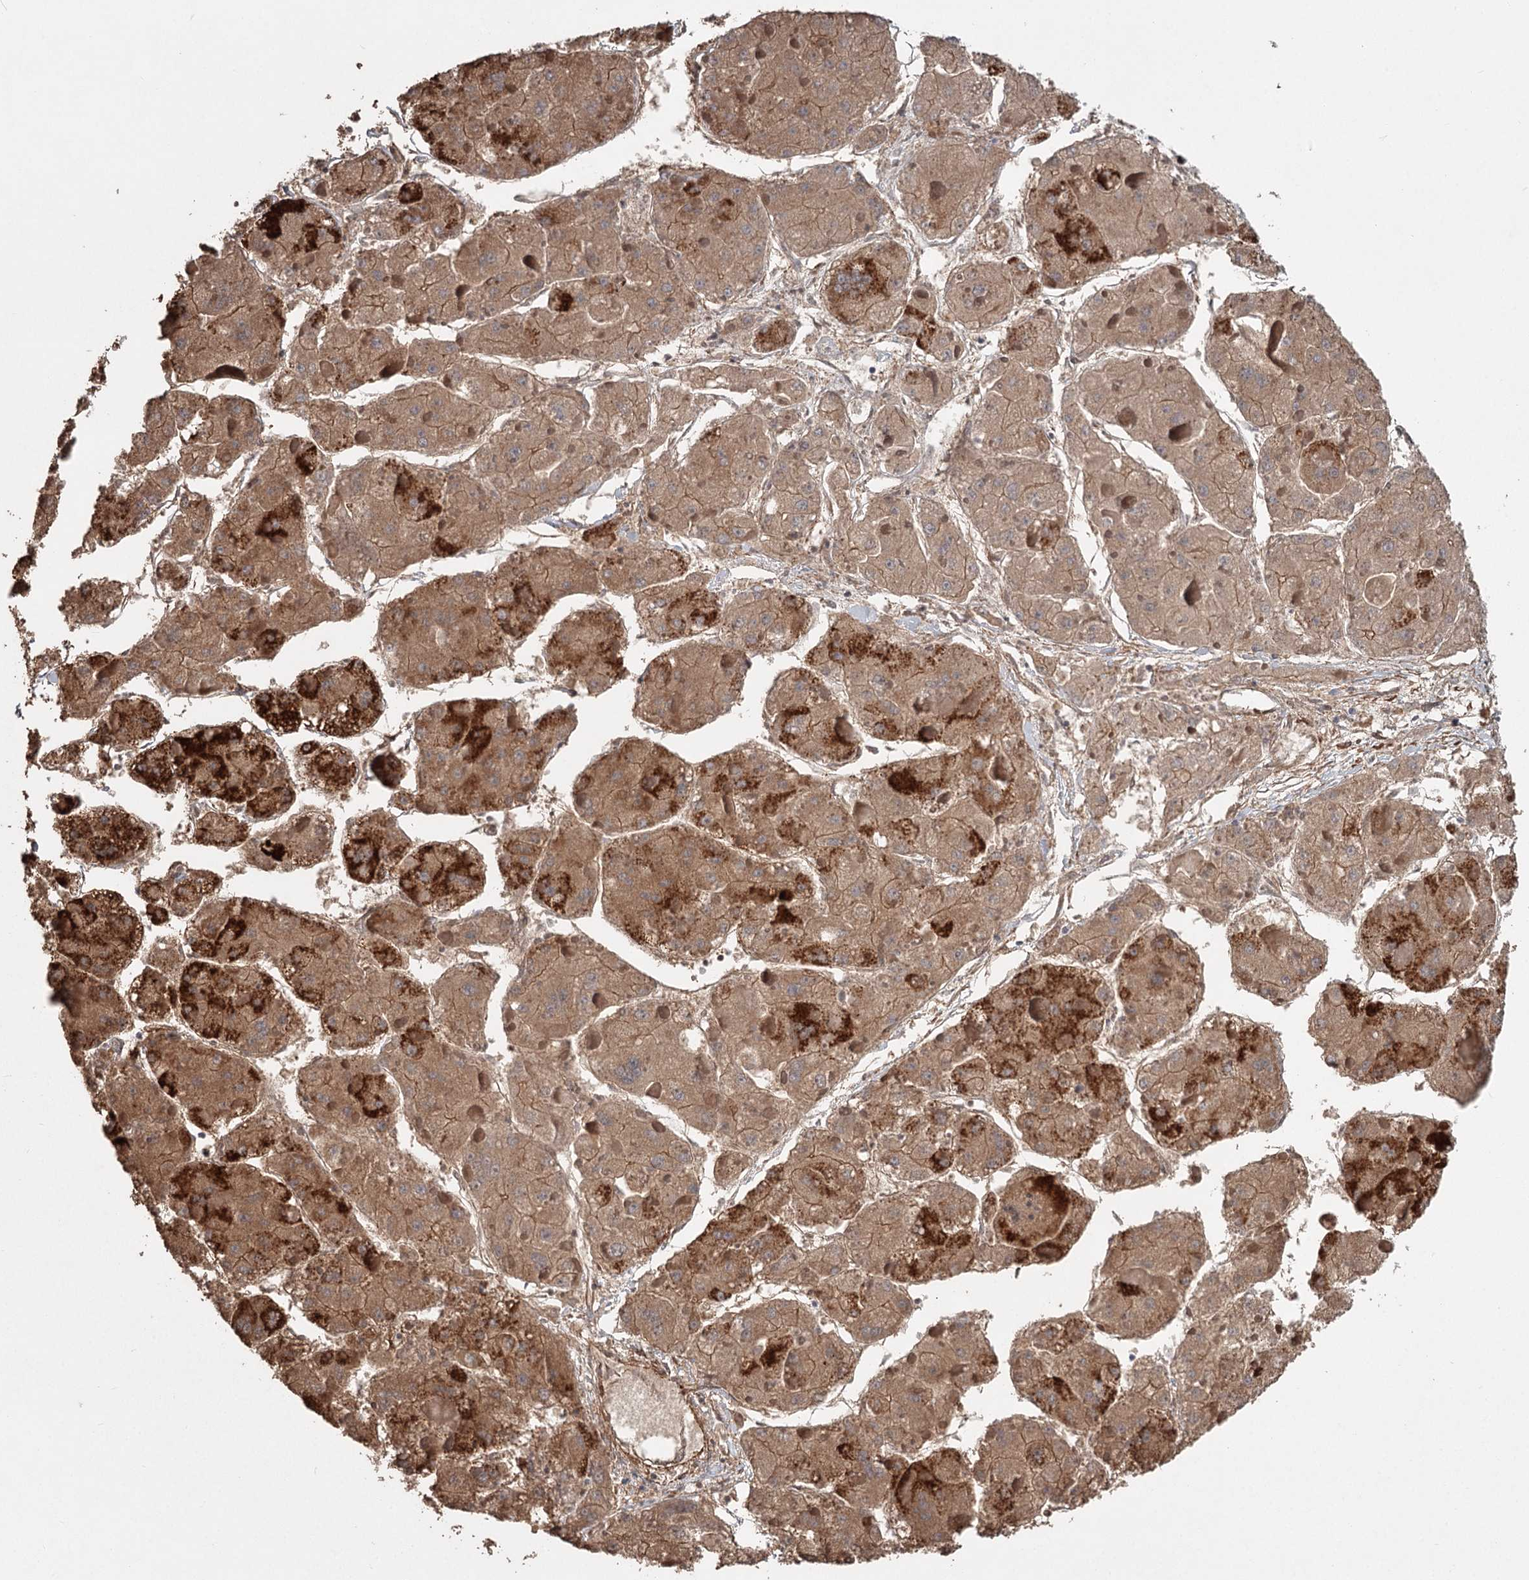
{"staining": {"intensity": "strong", "quantity": "25%-75%", "location": "cytoplasmic/membranous"}, "tissue": "liver cancer", "cell_type": "Tumor cells", "image_type": "cancer", "snomed": [{"axis": "morphology", "description": "Carcinoma, Hepatocellular, NOS"}, {"axis": "topography", "description": "Liver"}], "caption": "DAB (3,3'-diaminobenzidine) immunohistochemical staining of human liver cancer shows strong cytoplasmic/membranous protein positivity in about 25%-75% of tumor cells.", "gene": "DHRS9", "patient": {"sex": "female", "age": 73}}